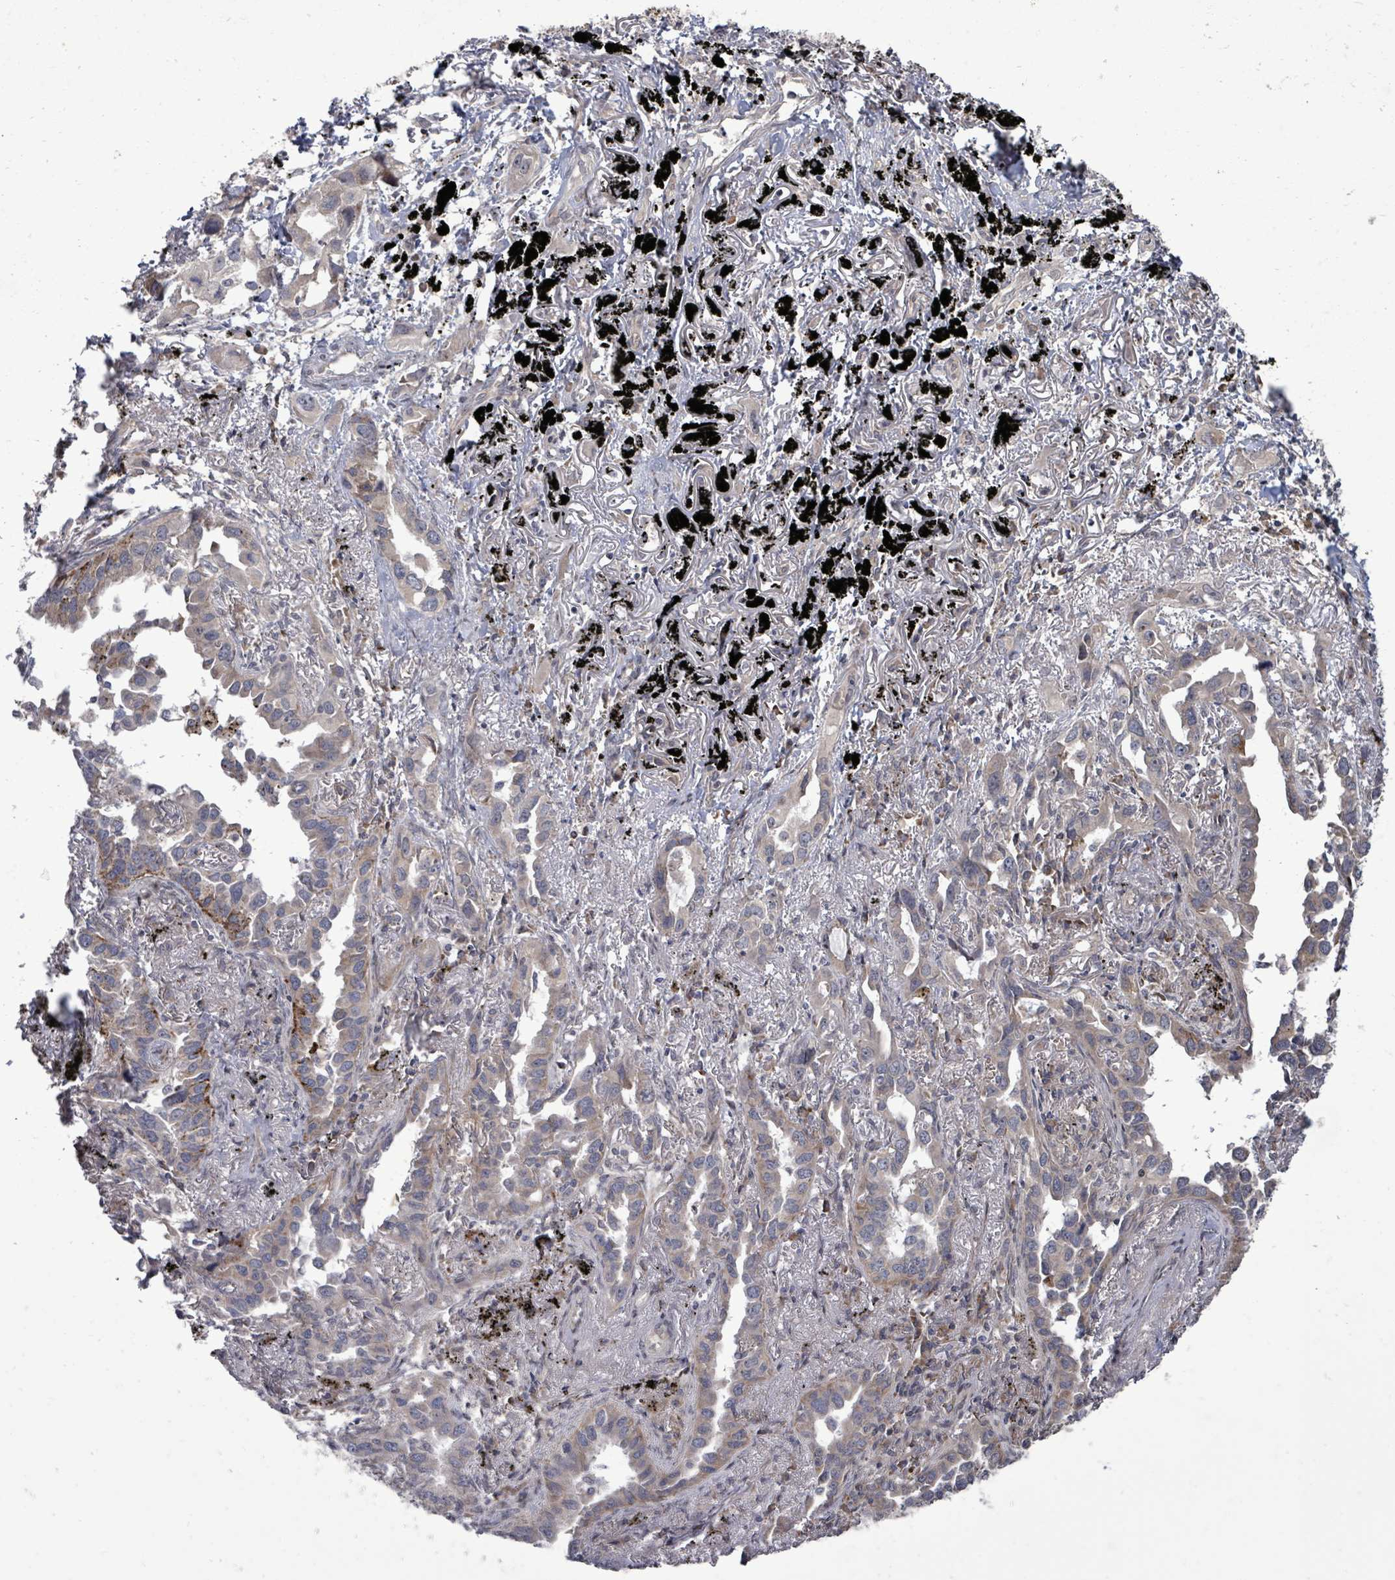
{"staining": {"intensity": "weak", "quantity": "<25%", "location": "cytoplasmic/membranous"}, "tissue": "lung cancer", "cell_type": "Tumor cells", "image_type": "cancer", "snomed": [{"axis": "morphology", "description": "Adenocarcinoma, NOS"}, {"axis": "topography", "description": "Lung"}], "caption": "High magnification brightfield microscopy of lung cancer (adenocarcinoma) stained with DAB (3,3'-diaminobenzidine) (brown) and counterstained with hematoxylin (blue): tumor cells show no significant staining. (Brightfield microscopy of DAB immunohistochemistry at high magnification).", "gene": "KRTAP27-1", "patient": {"sex": "male", "age": 67}}